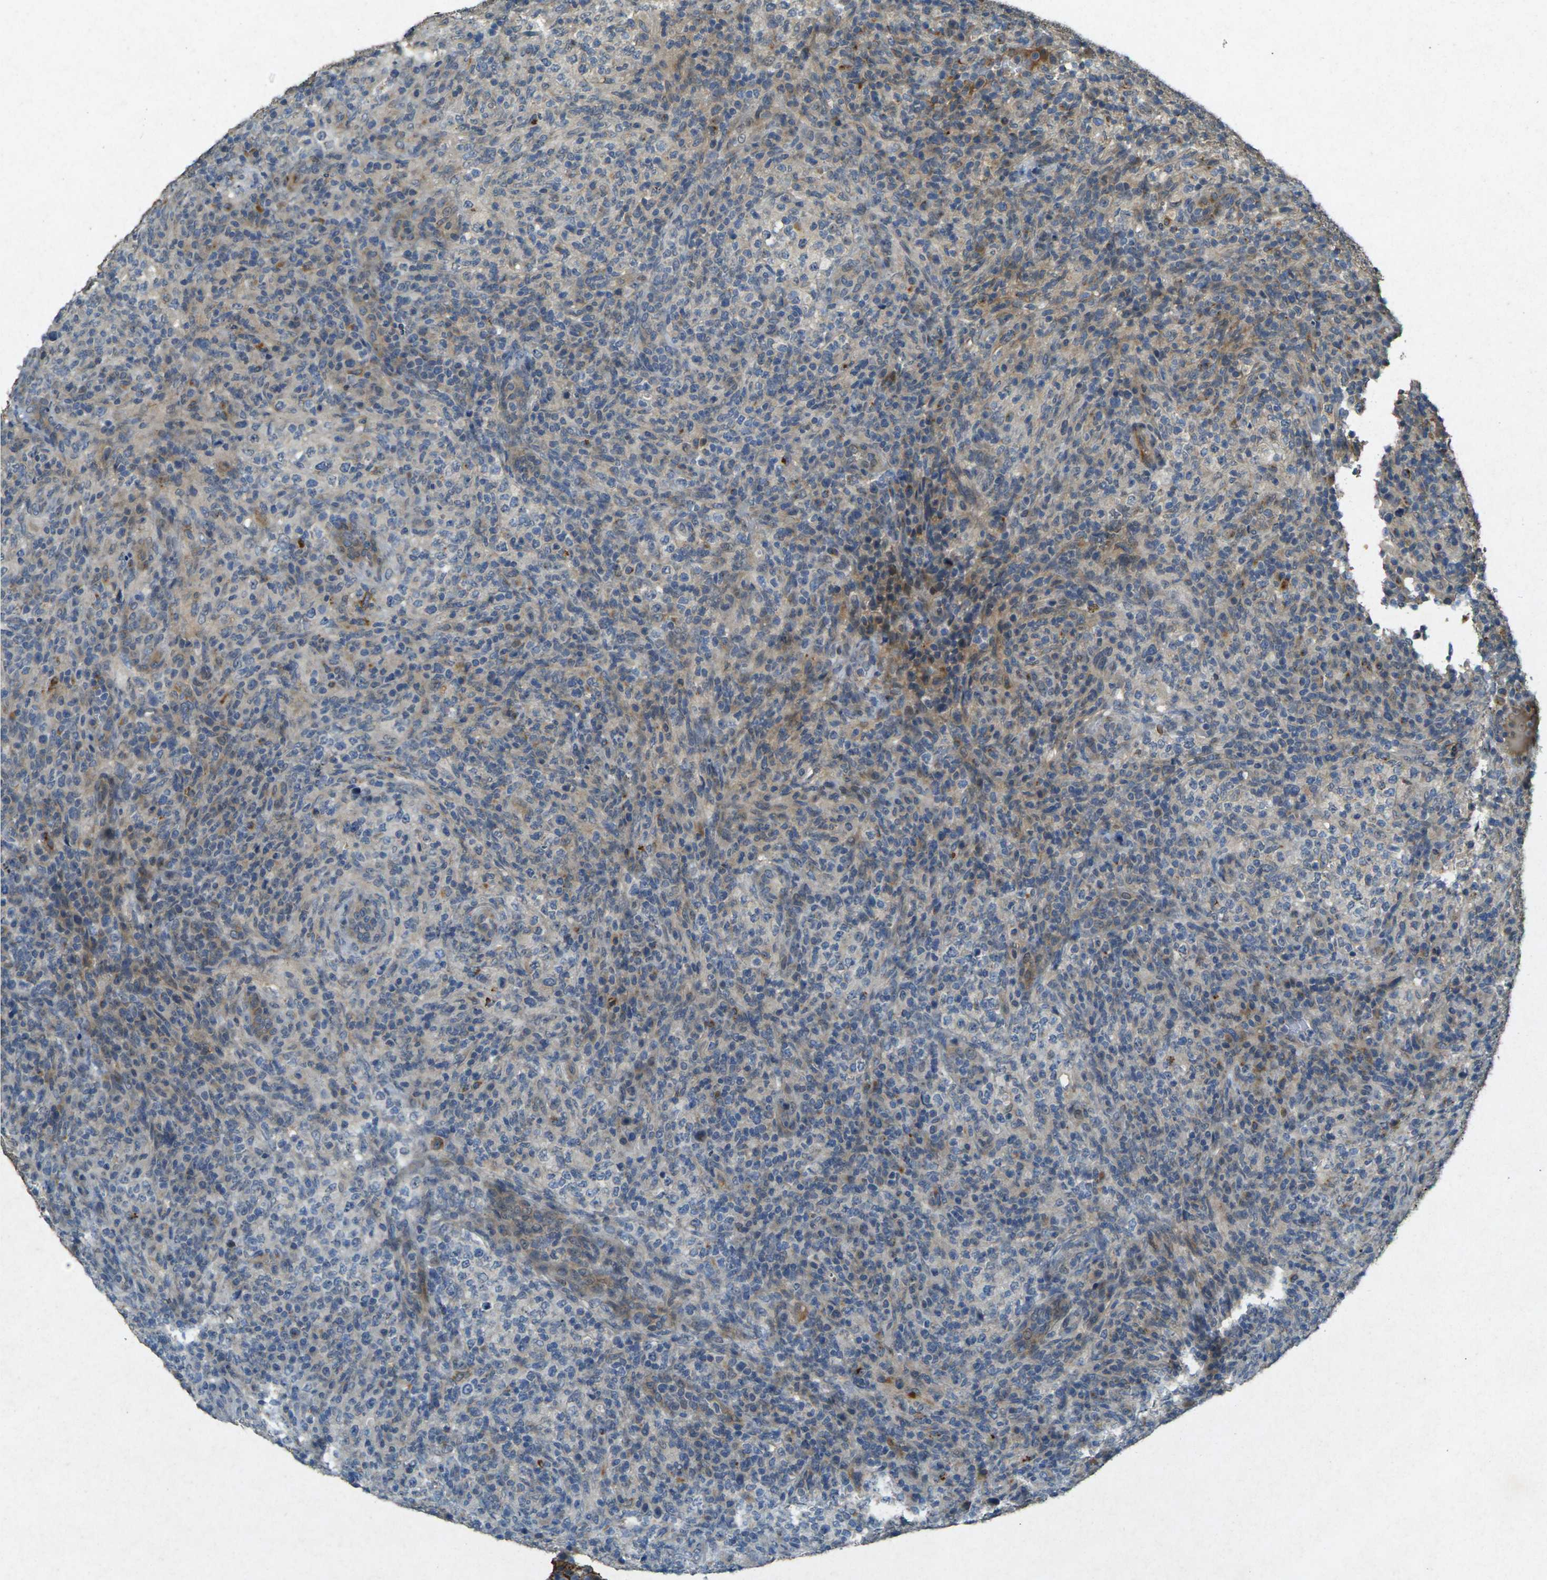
{"staining": {"intensity": "moderate", "quantity": "25%-75%", "location": "cytoplasmic/membranous"}, "tissue": "lymphoma", "cell_type": "Tumor cells", "image_type": "cancer", "snomed": [{"axis": "morphology", "description": "Malignant lymphoma, non-Hodgkin's type, High grade"}, {"axis": "topography", "description": "Lymph node"}], "caption": "Human lymphoma stained with a protein marker reveals moderate staining in tumor cells.", "gene": "RGMA", "patient": {"sex": "female", "age": 76}}